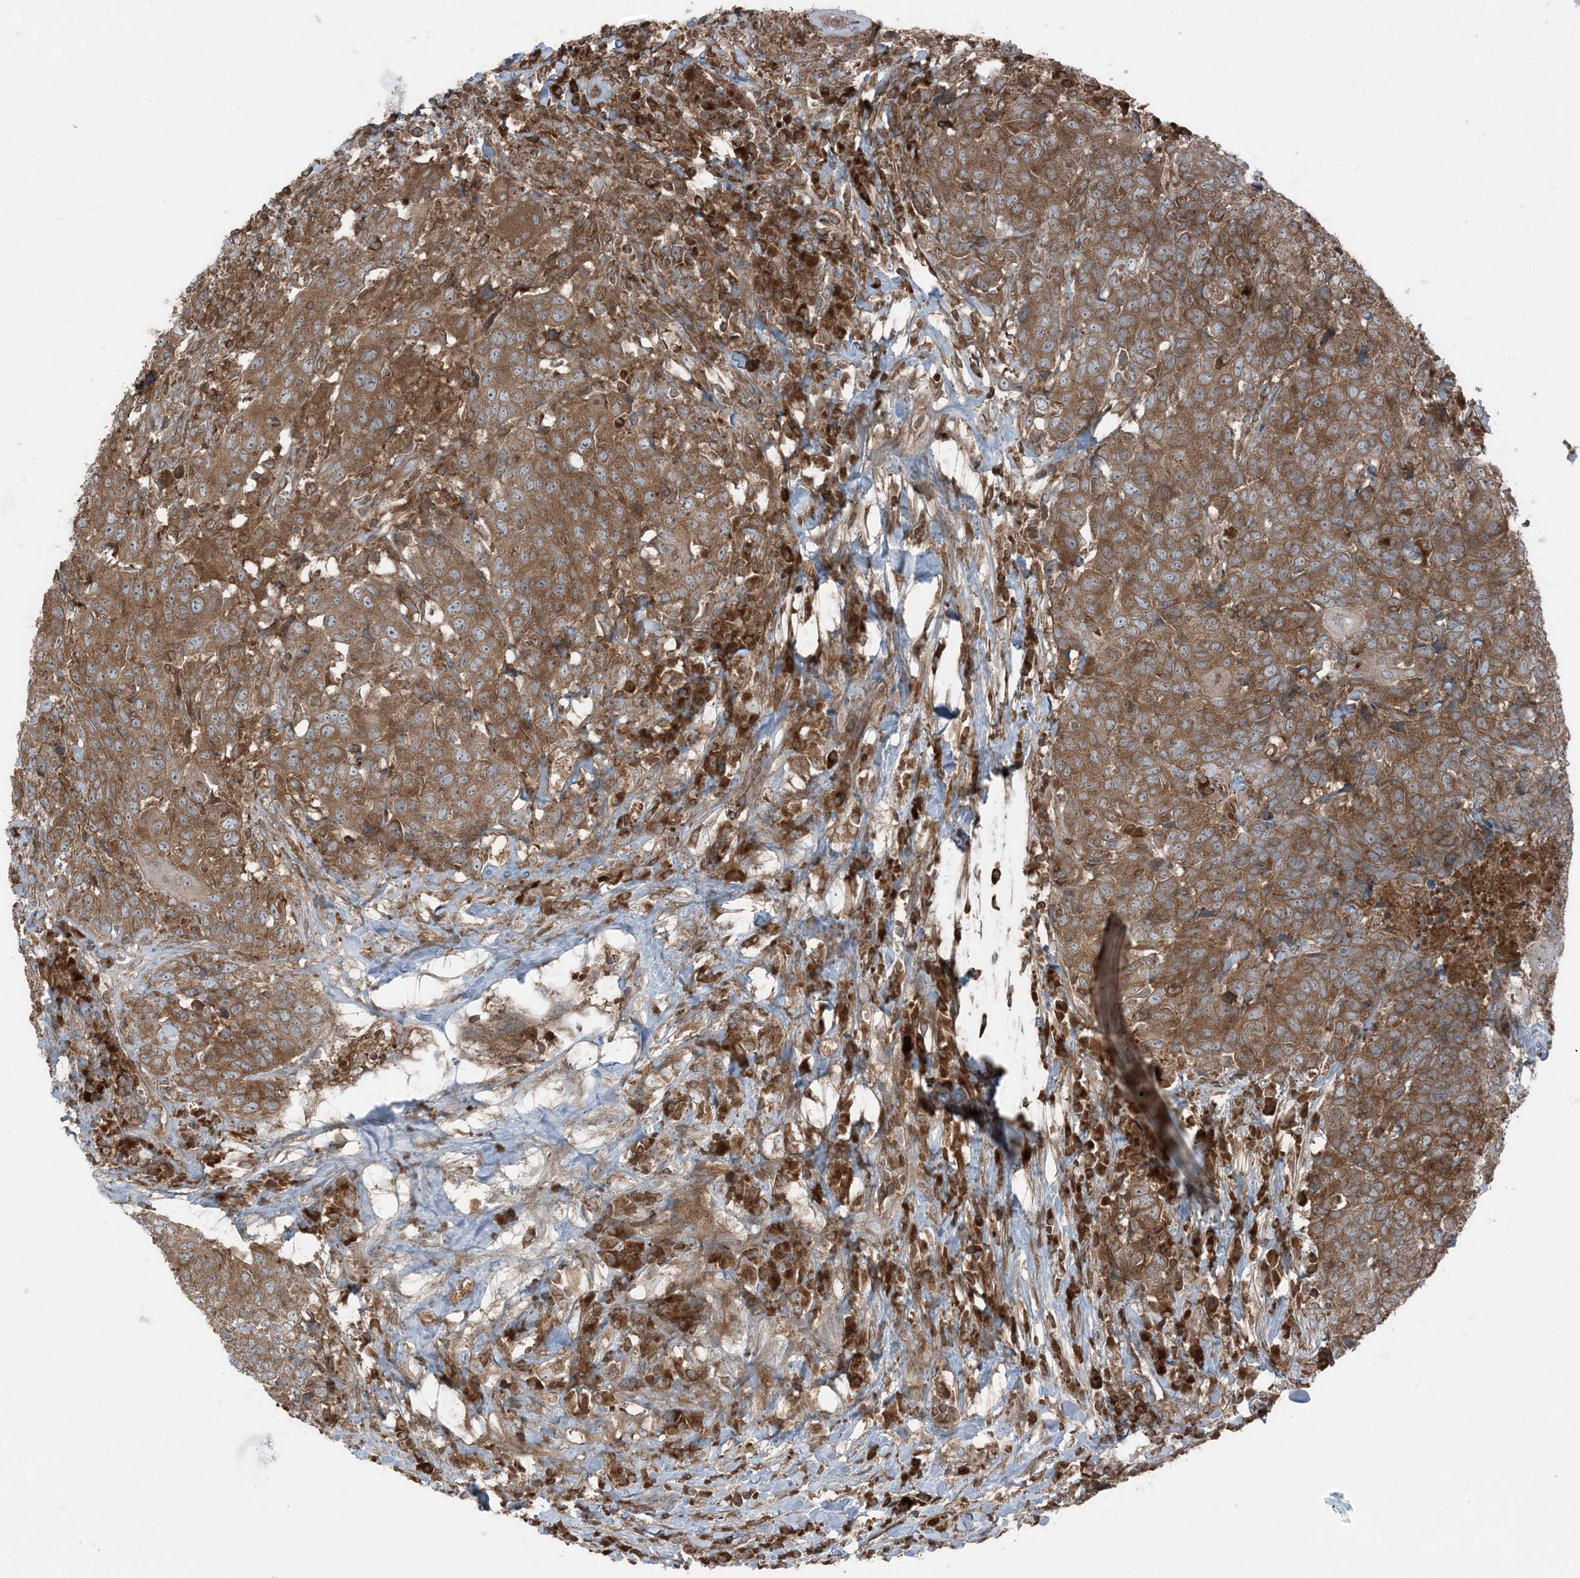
{"staining": {"intensity": "moderate", "quantity": ">75%", "location": "cytoplasmic/membranous"}, "tissue": "head and neck cancer", "cell_type": "Tumor cells", "image_type": "cancer", "snomed": [{"axis": "morphology", "description": "Squamous cell carcinoma, NOS"}, {"axis": "topography", "description": "Head-Neck"}], "caption": "Protein expression analysis of squamous cell carcinoma (head and neck) displays moderate cytoplasmic/membranous staining in approximately >75% of tumor cells. Using DAB (3,3'-diaminobenzidine) (brown) and hematoxylin (blue) stains, captured at high magnification using brightfield microscopy.", "gene": "RAB3GAP1", "patient": {"sex": "male", "age": 66}}